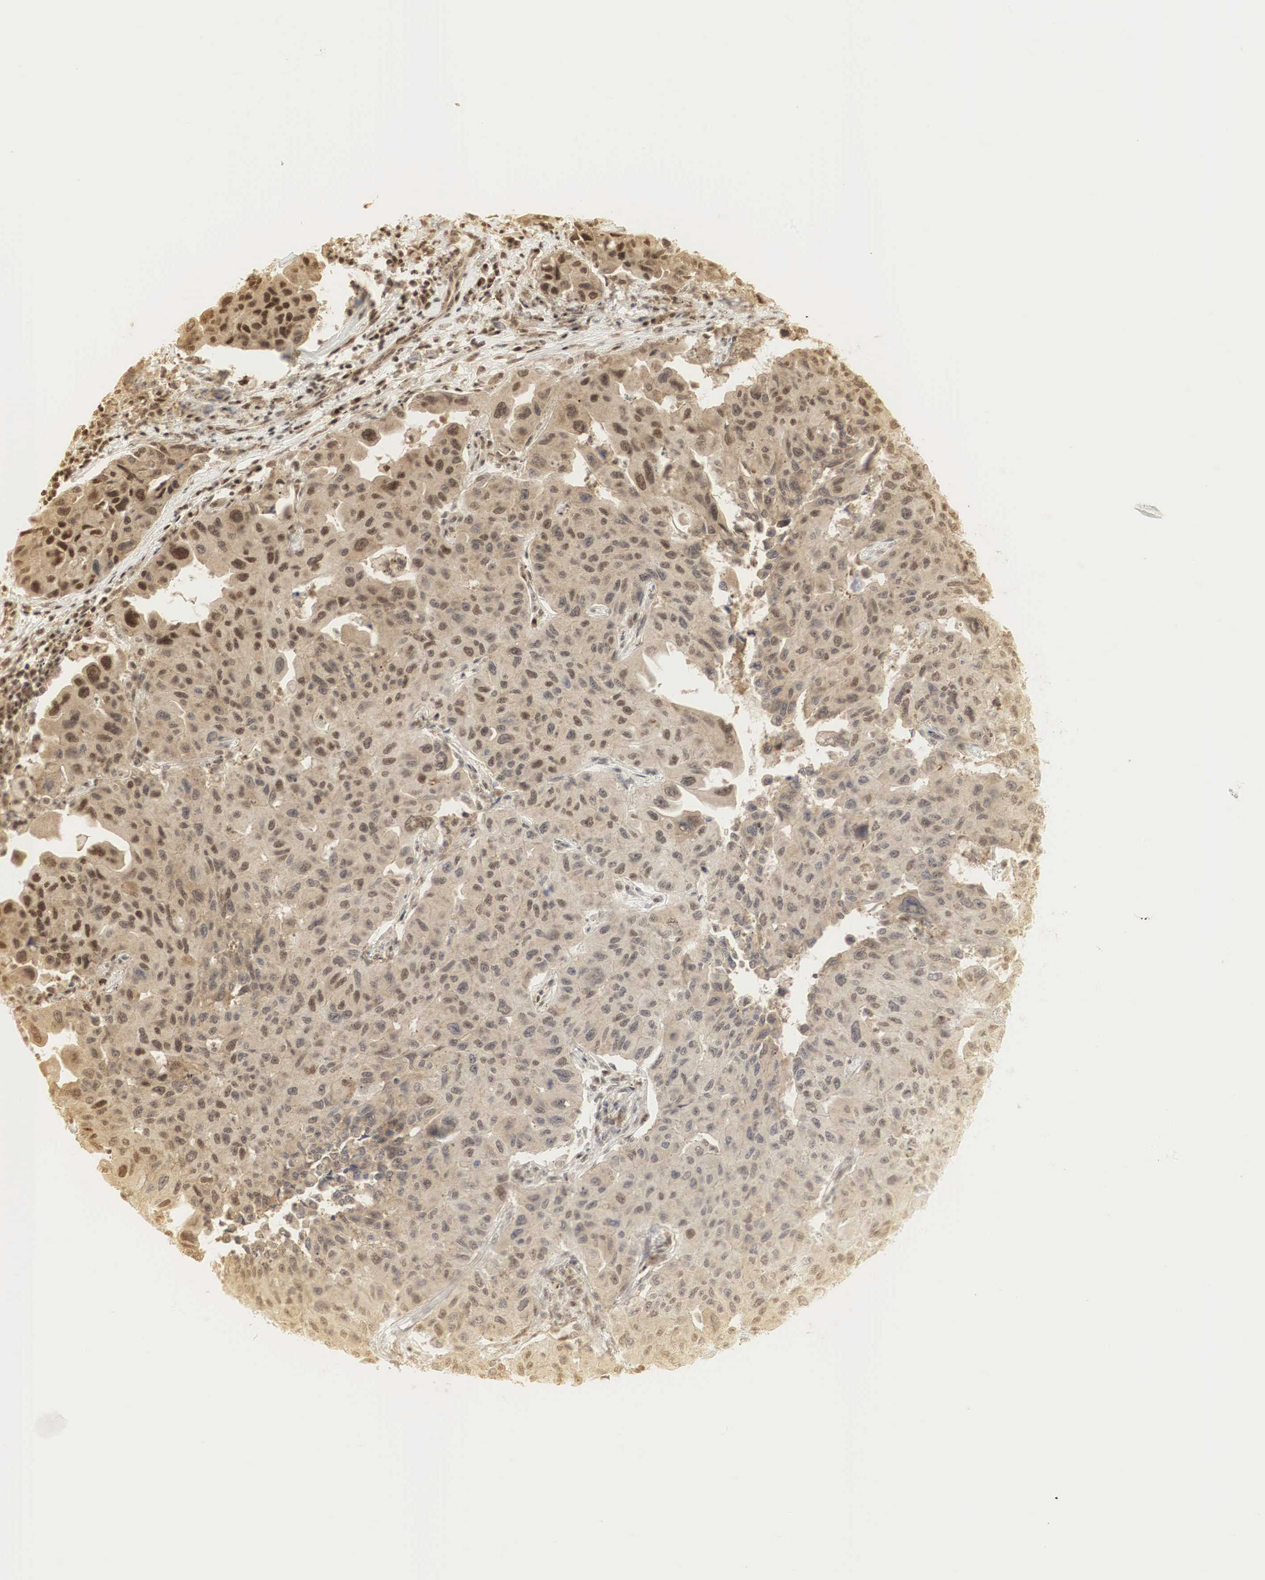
{"staining": {"intensity": "moderate", "quantity": ">75%", "location": "cytoplasmic/membranous,nuclear"}, "tissue": "lung cancer", "cell_type": "Tumor cells", "image_type": "cancer", "snomed": [{"axis": "morphology", "description": "Adenocarcinoma, NOS"}, {"axis": "topography", "description": "Lung"}], "caption": "About >75% of tumor cells in human lung cancer reveal moderate cytoplasmic/membranous and nuclear protein staining as visualized by brown immunohistochemical staining.", "gene": "RNF113A", "patient": {"sex": "male", "age": 64}}